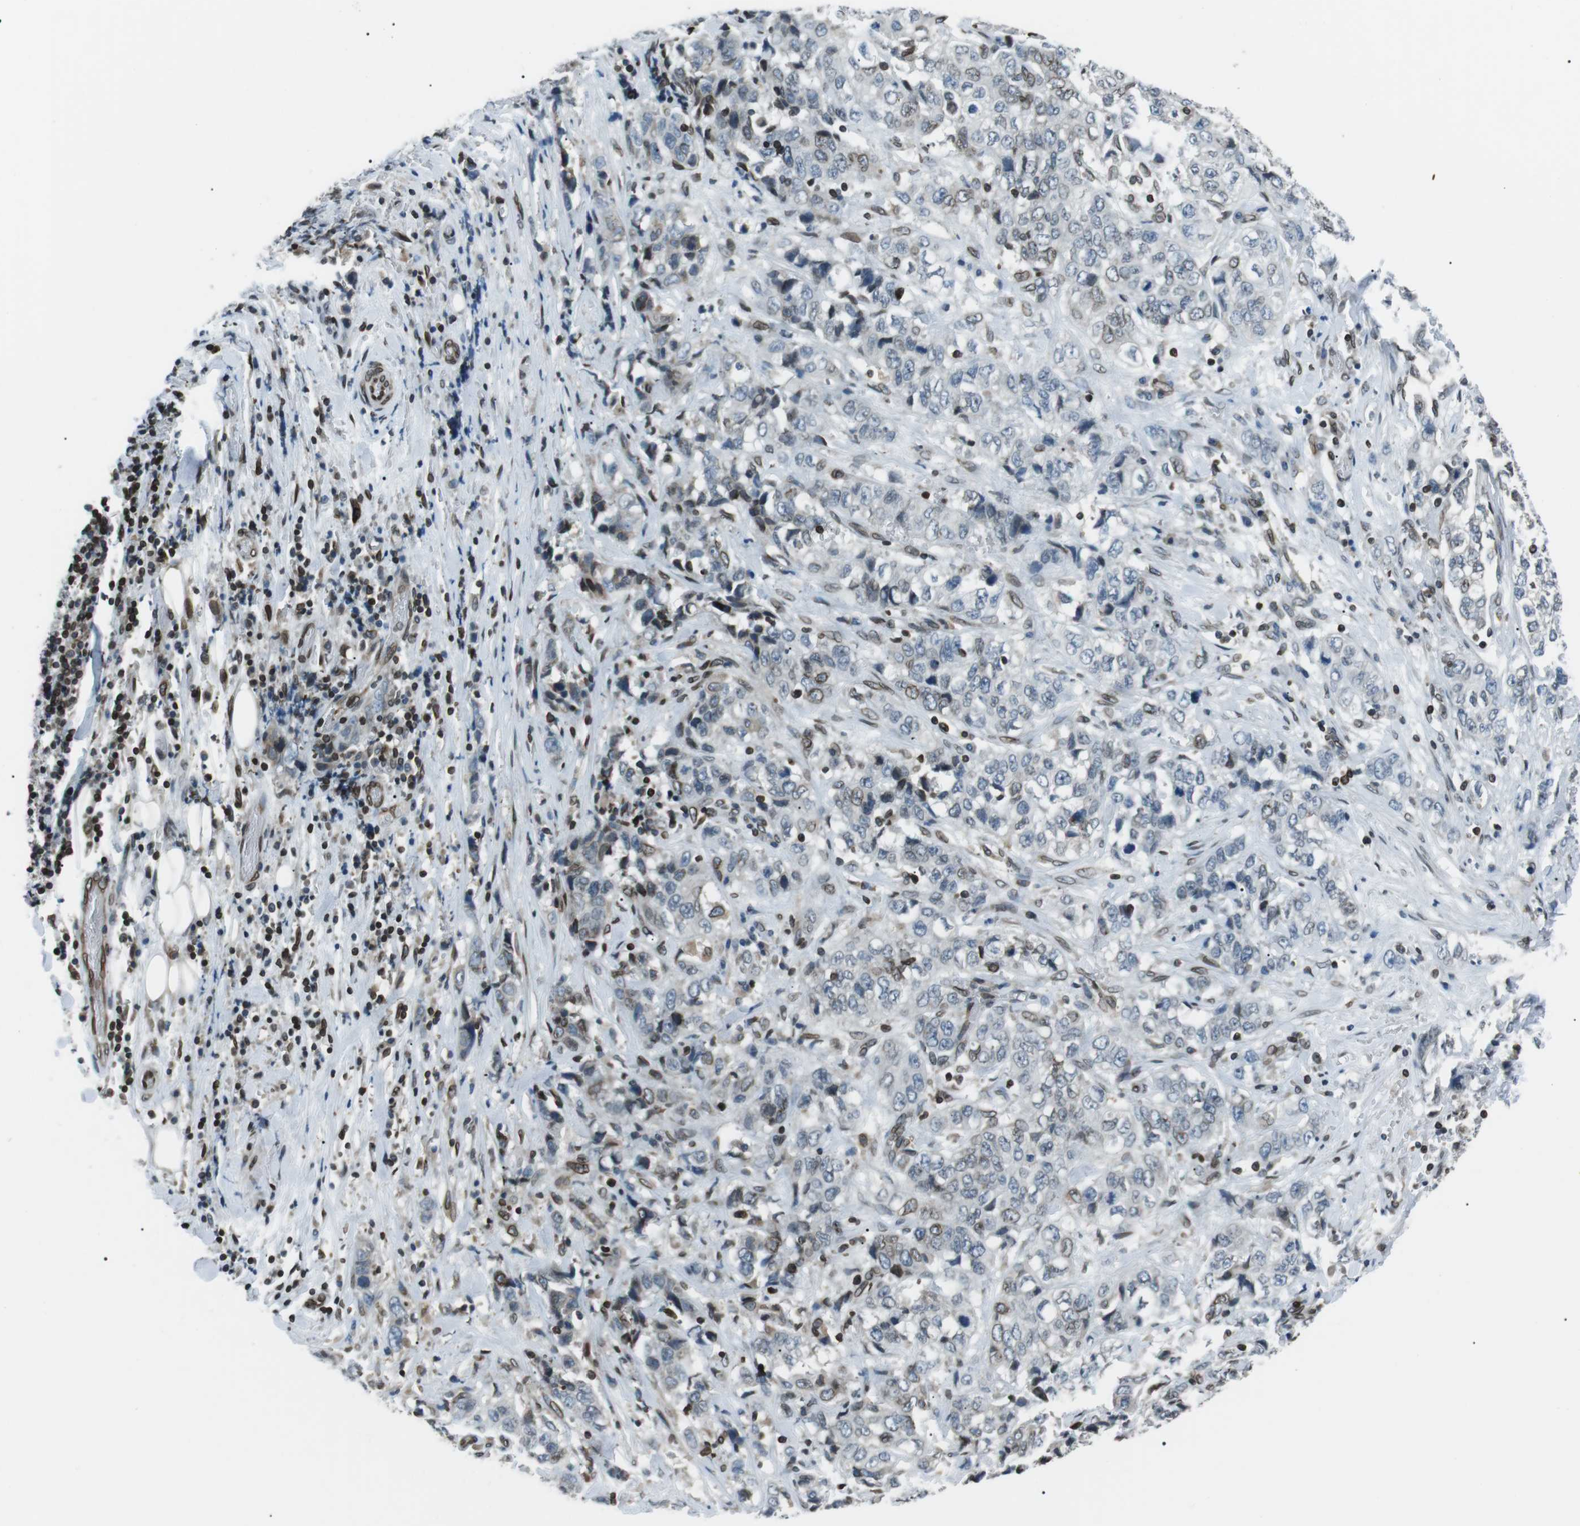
{"staining": {"intensity": "moderate", "quantity": "<25%", "location": "nuclear"}, "tissue": "stomach cancer", "cell_type": "Tumor cells", "image_type": "cancer", "snomed": [{"axis": "morphology", "description": "Adenocarcinoma, NOS"}, {"axis": "topography", "description": "Stomach"}], "caption": "Immunohistochemistry staining of stomach cancer, which exhibits low levels of moderate nuclear expression in approximately <25% of tumor cells indicating moderate nuclear protein expression. The staining was performed using DAB (brown) for protein detection and nuclei were counterstained in hematoxylin (blue).", "gene": "TMX4", "patient": {"sex": "male", "age": 48}}